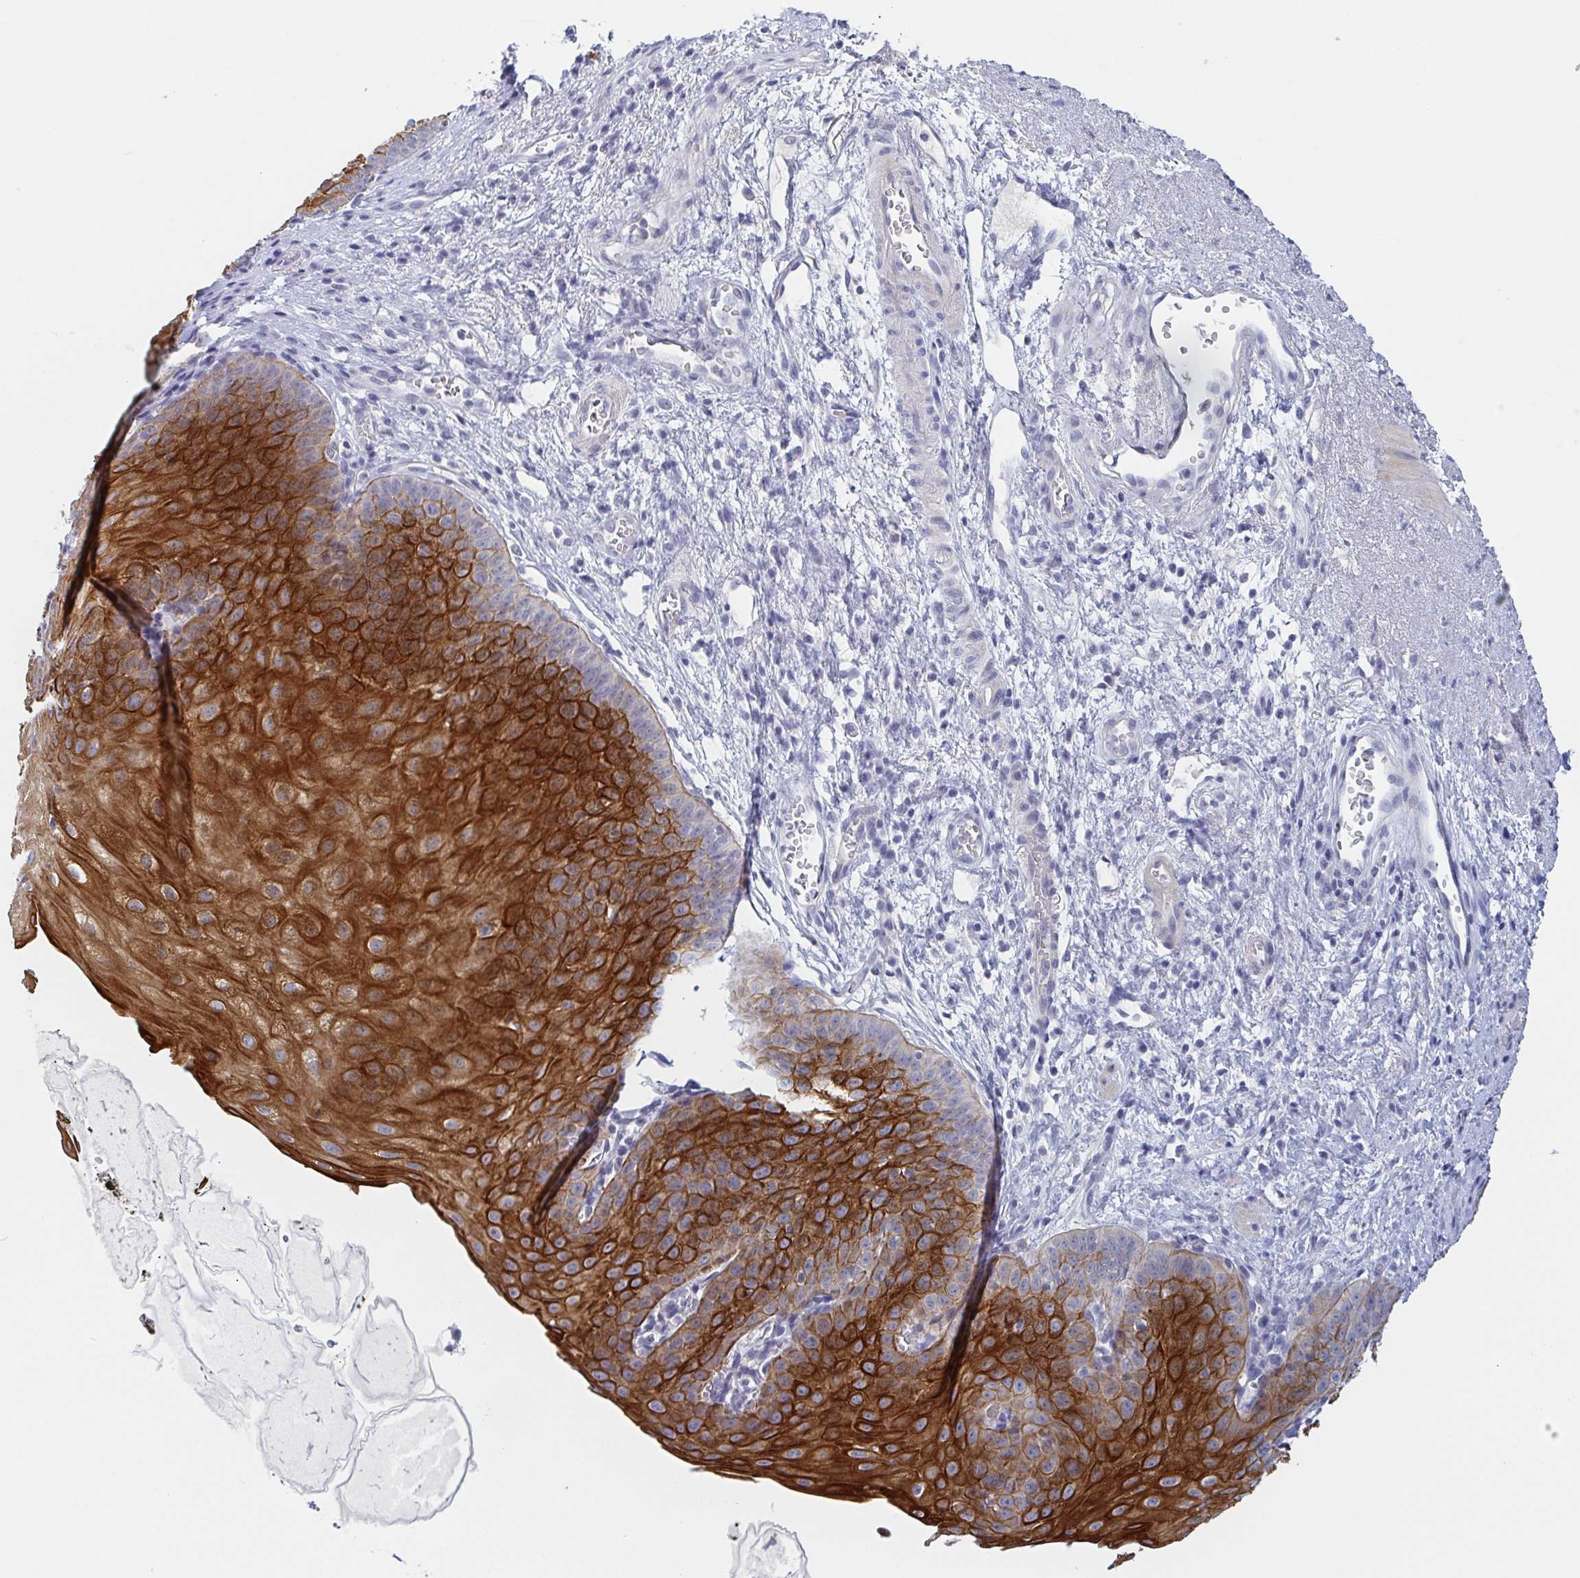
{"staining": {"intensity": "strong", "quantity": "25%-75%", "location": "cytoplasmic/membranous"}, "tissue": "esophagus", "cell_type": "Squamous epithelial cells", "image_type": "normal", "snomed": [{"axis": "morphology", "description": "Normal tissue, NOS"}, {"axis": "topography", "description": "Esophagus"}], "caption": "This is a histology image of IHC staining of normal esophagus, which shows strong expression in the cytoplasmic/membranous of squamous epithelial cells.", "gene": "RHOV", "patient": {"sex": "male", "age": 71}}